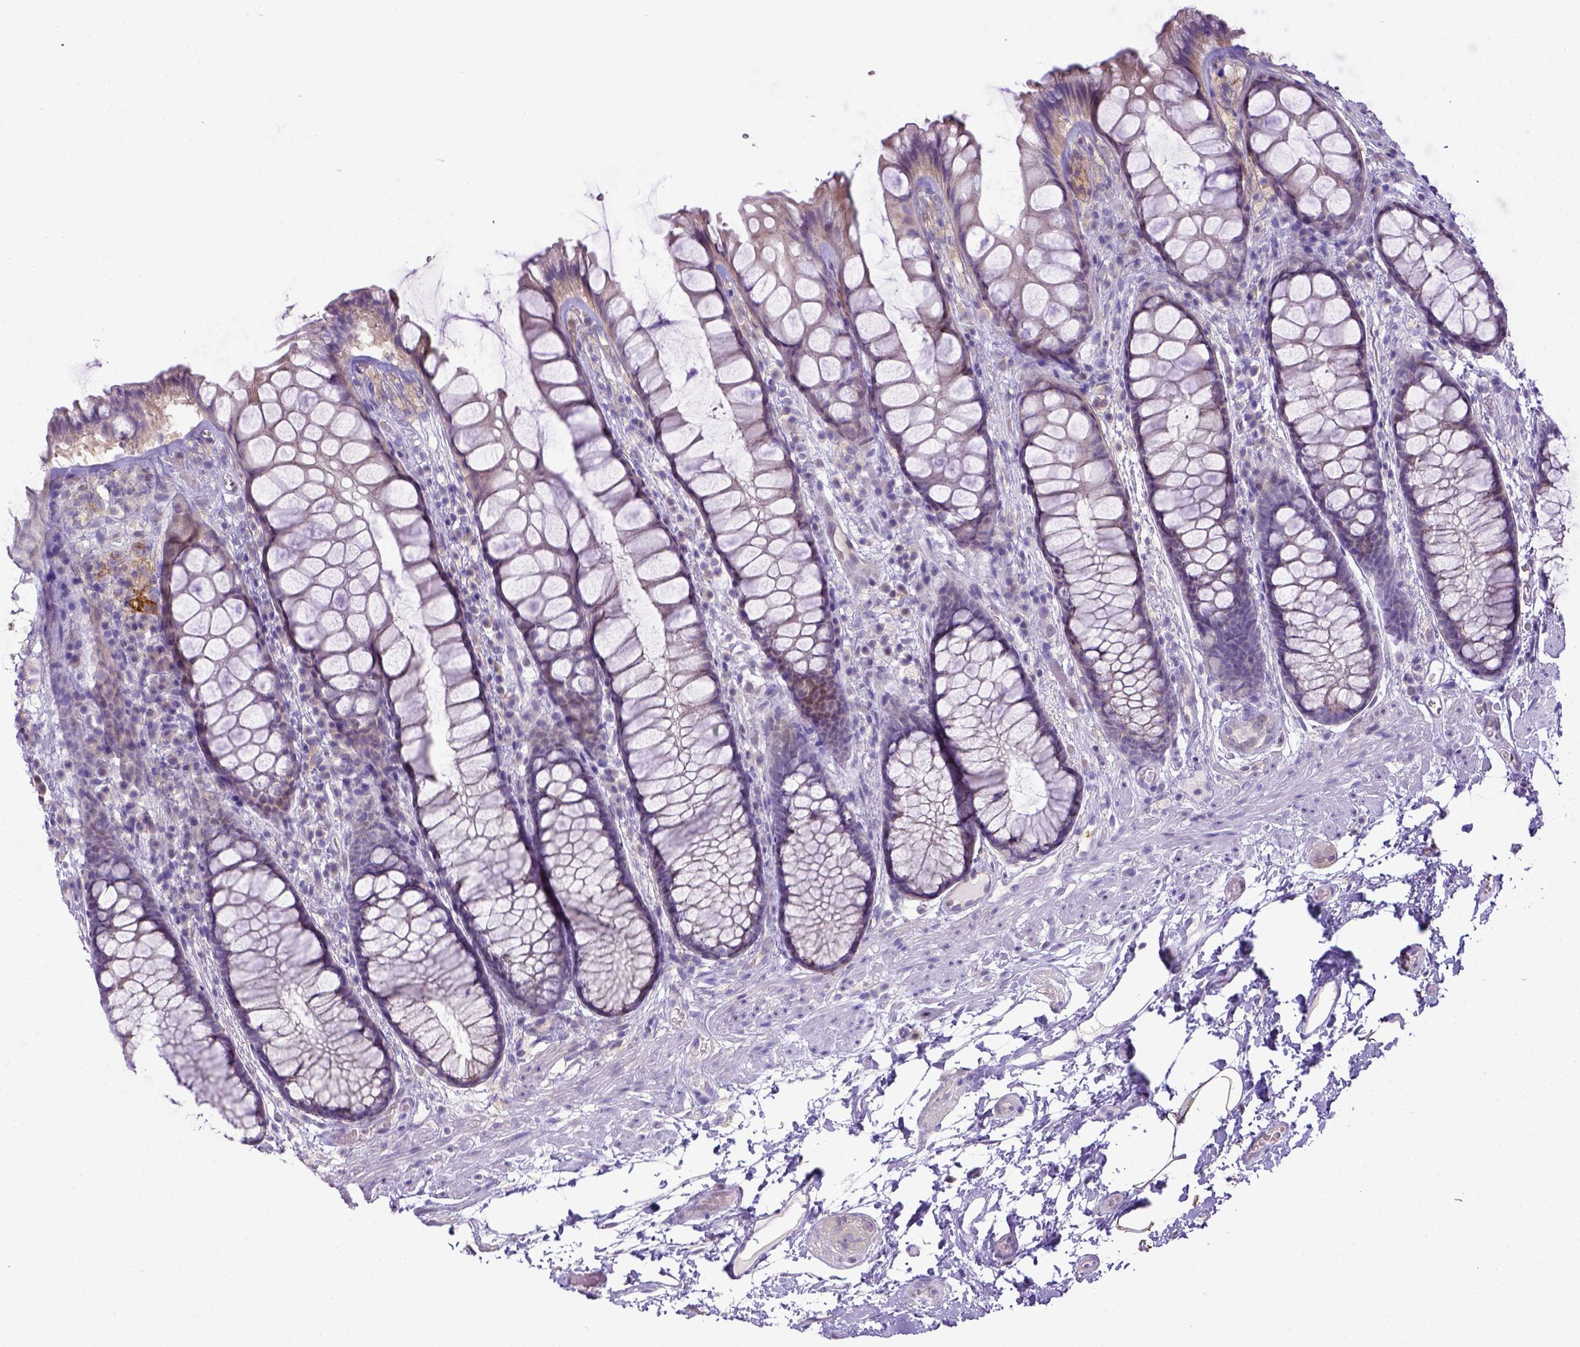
{"staining": {"intensity": "negative", "quantity": "none", "location": "none"}, "tissue": "rectum", "cell_type": "Glandular cells", "image_type": "normal", "snomed": [{"axis": "morphology", "description": "Normal tissue, NOS"}, {"axis": "topography", "description": "Rectum"}], "caption": "The immunohistochemistry (IHC) image has no significant staining in glandular cells of rectum. Brightfield microscopy of IHC stained with DAB (brown) and hematoxylin (blue), captured at high magnification.", "gene": "CD40", "patient": {"sex": "female", "age": 62}}